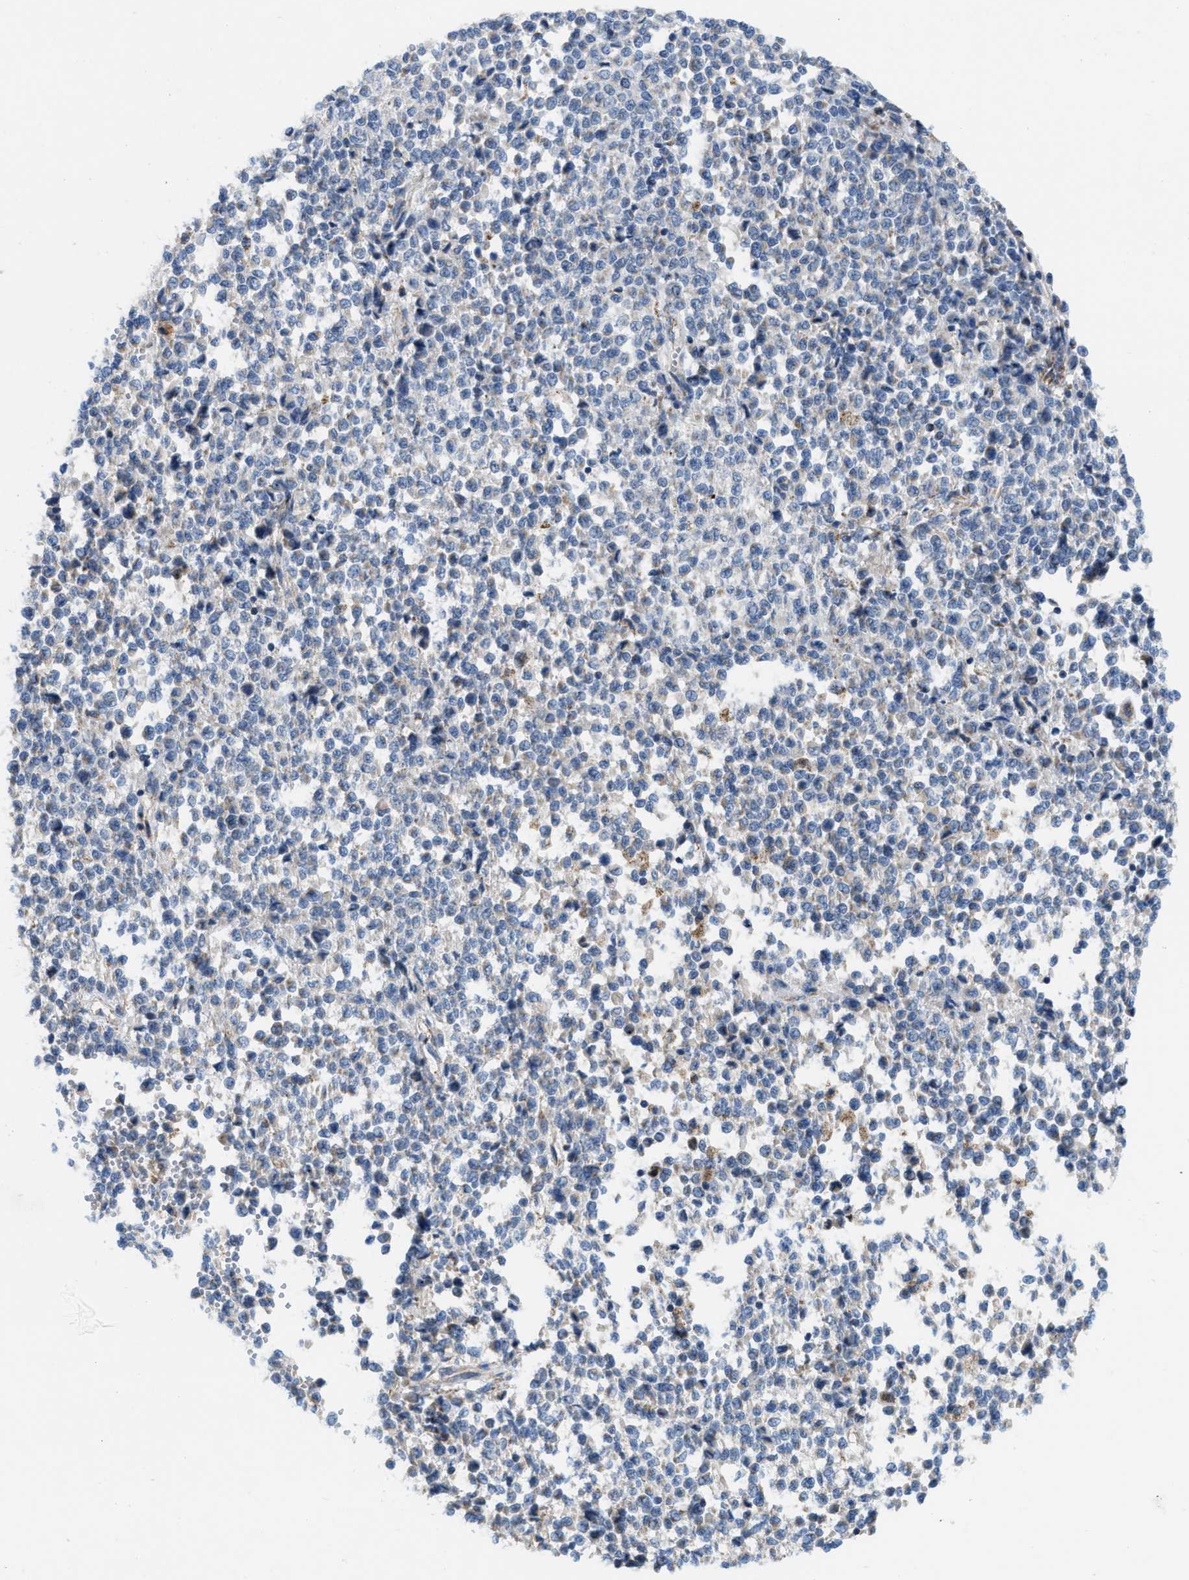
{"staining": {"intensity": "weak", "quantity": "<25%", "location": "cytoplasmic/membranous"}, "tissue": "melanoma", "cell_type": "Tumor cells", "image_type": "cancer", "snomed": [{"axis": "morphology", "description": "Malignant melanoma, Metastatic site"}, {"axis": "topography", "description": "Pancreas"}], "caption": "Human melanoma stained for a protein using IHC reveals no expression in tumor cells.", "gene": "JADE1", "patient": {"sex": "female", "age": 30}}